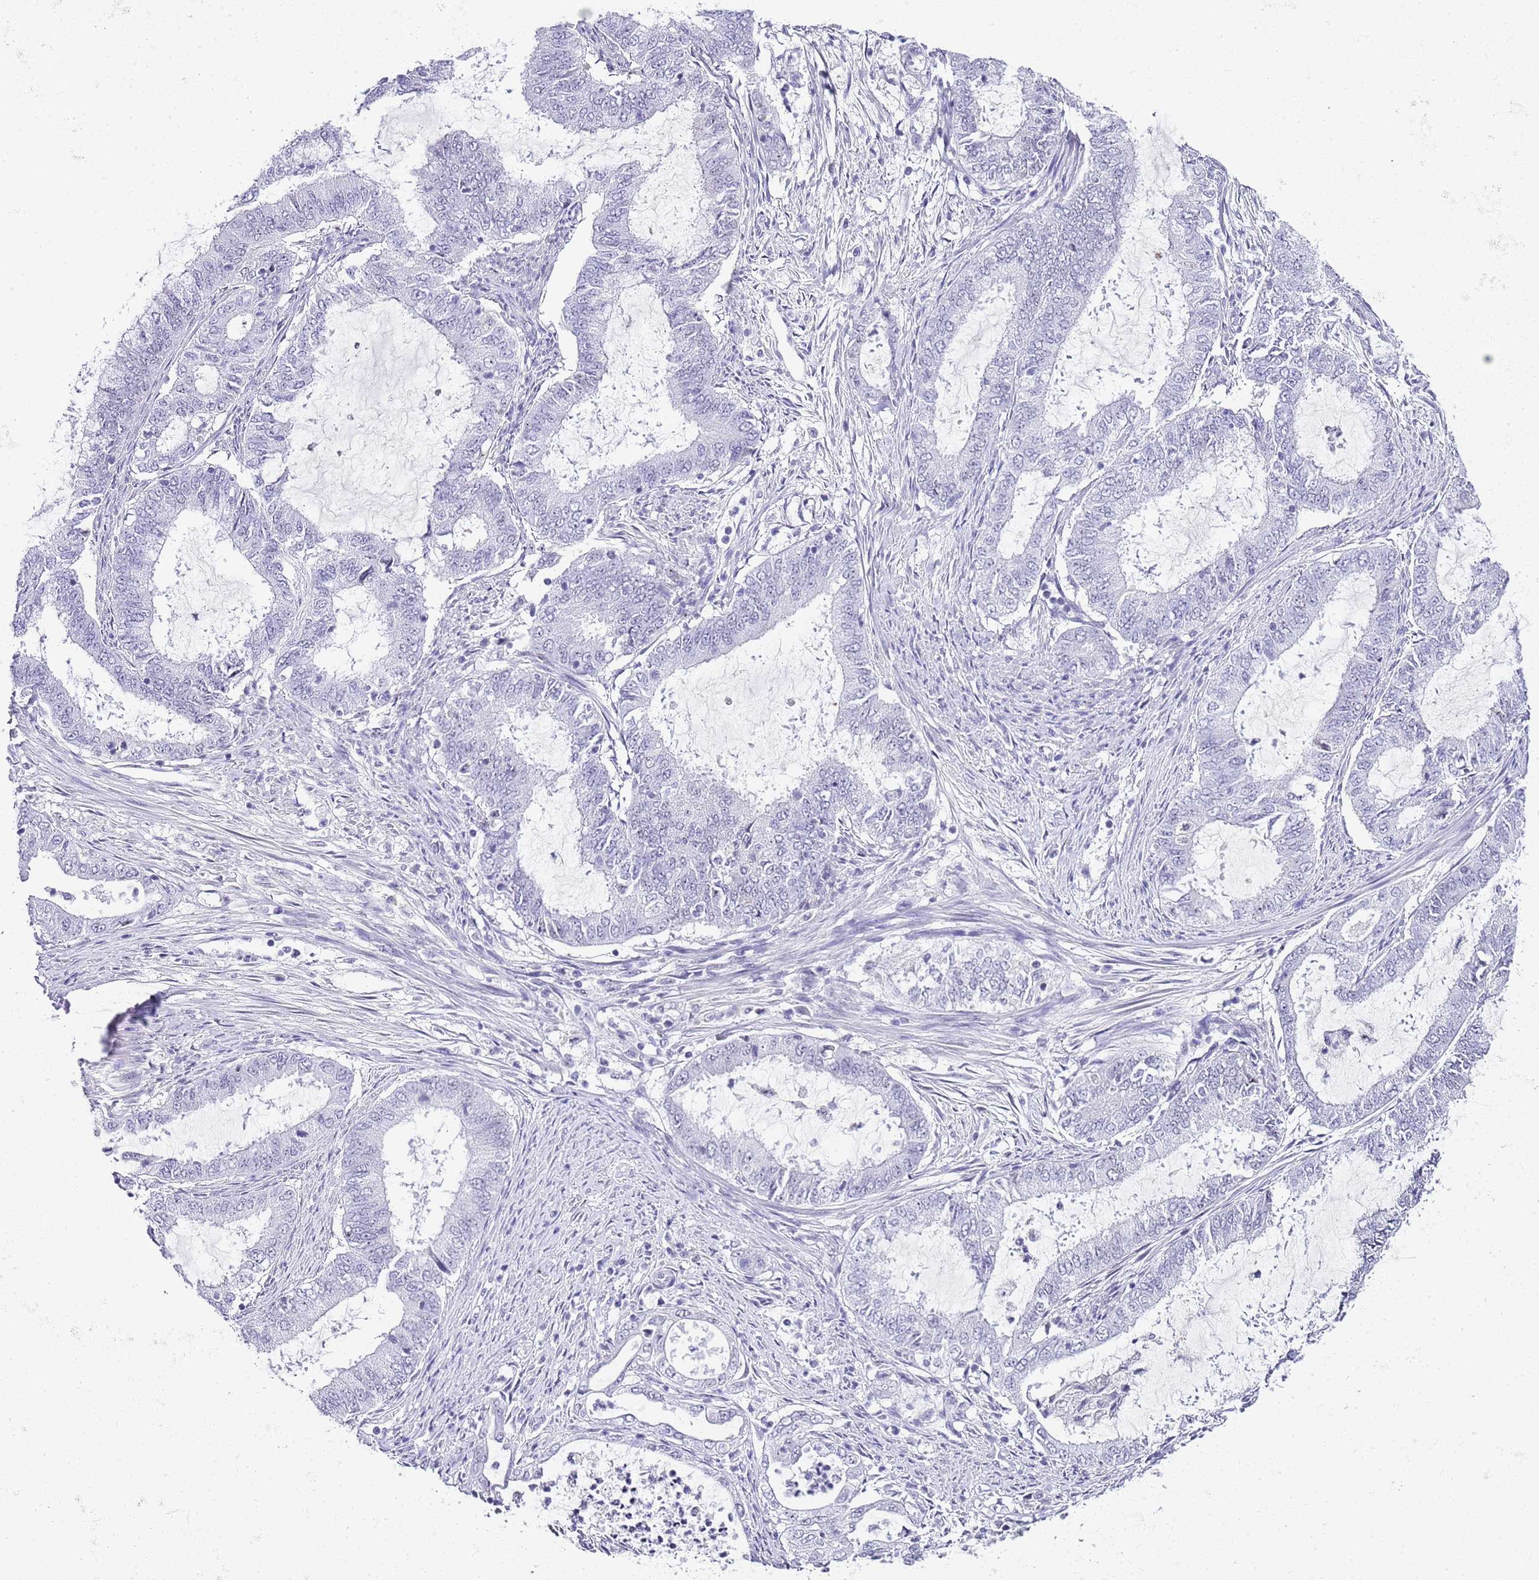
{"staining": {"intensity": "negative", "quantity": "none", "location": "none"}, "tissue": "endometrial cancer", "cell_type": "Tumor cells", "image_type": "cancer", "snomed": [{"axis": "morphology", "description": "Adenocarcinoma, NOS"}, {"axis": "topography", "description": "Endometrium"}], "caption": "A photomicrograph of human endometrial adenocarcinoma is negative for staining in tumor cells. The staining was performed using DAB to visualize the protein expression in brown, while the nuclei were stained in blue with hematoxylin (Magnification: 20x).", "gene": "NOP56", "patient": {"sex": "female", "age": 51}}